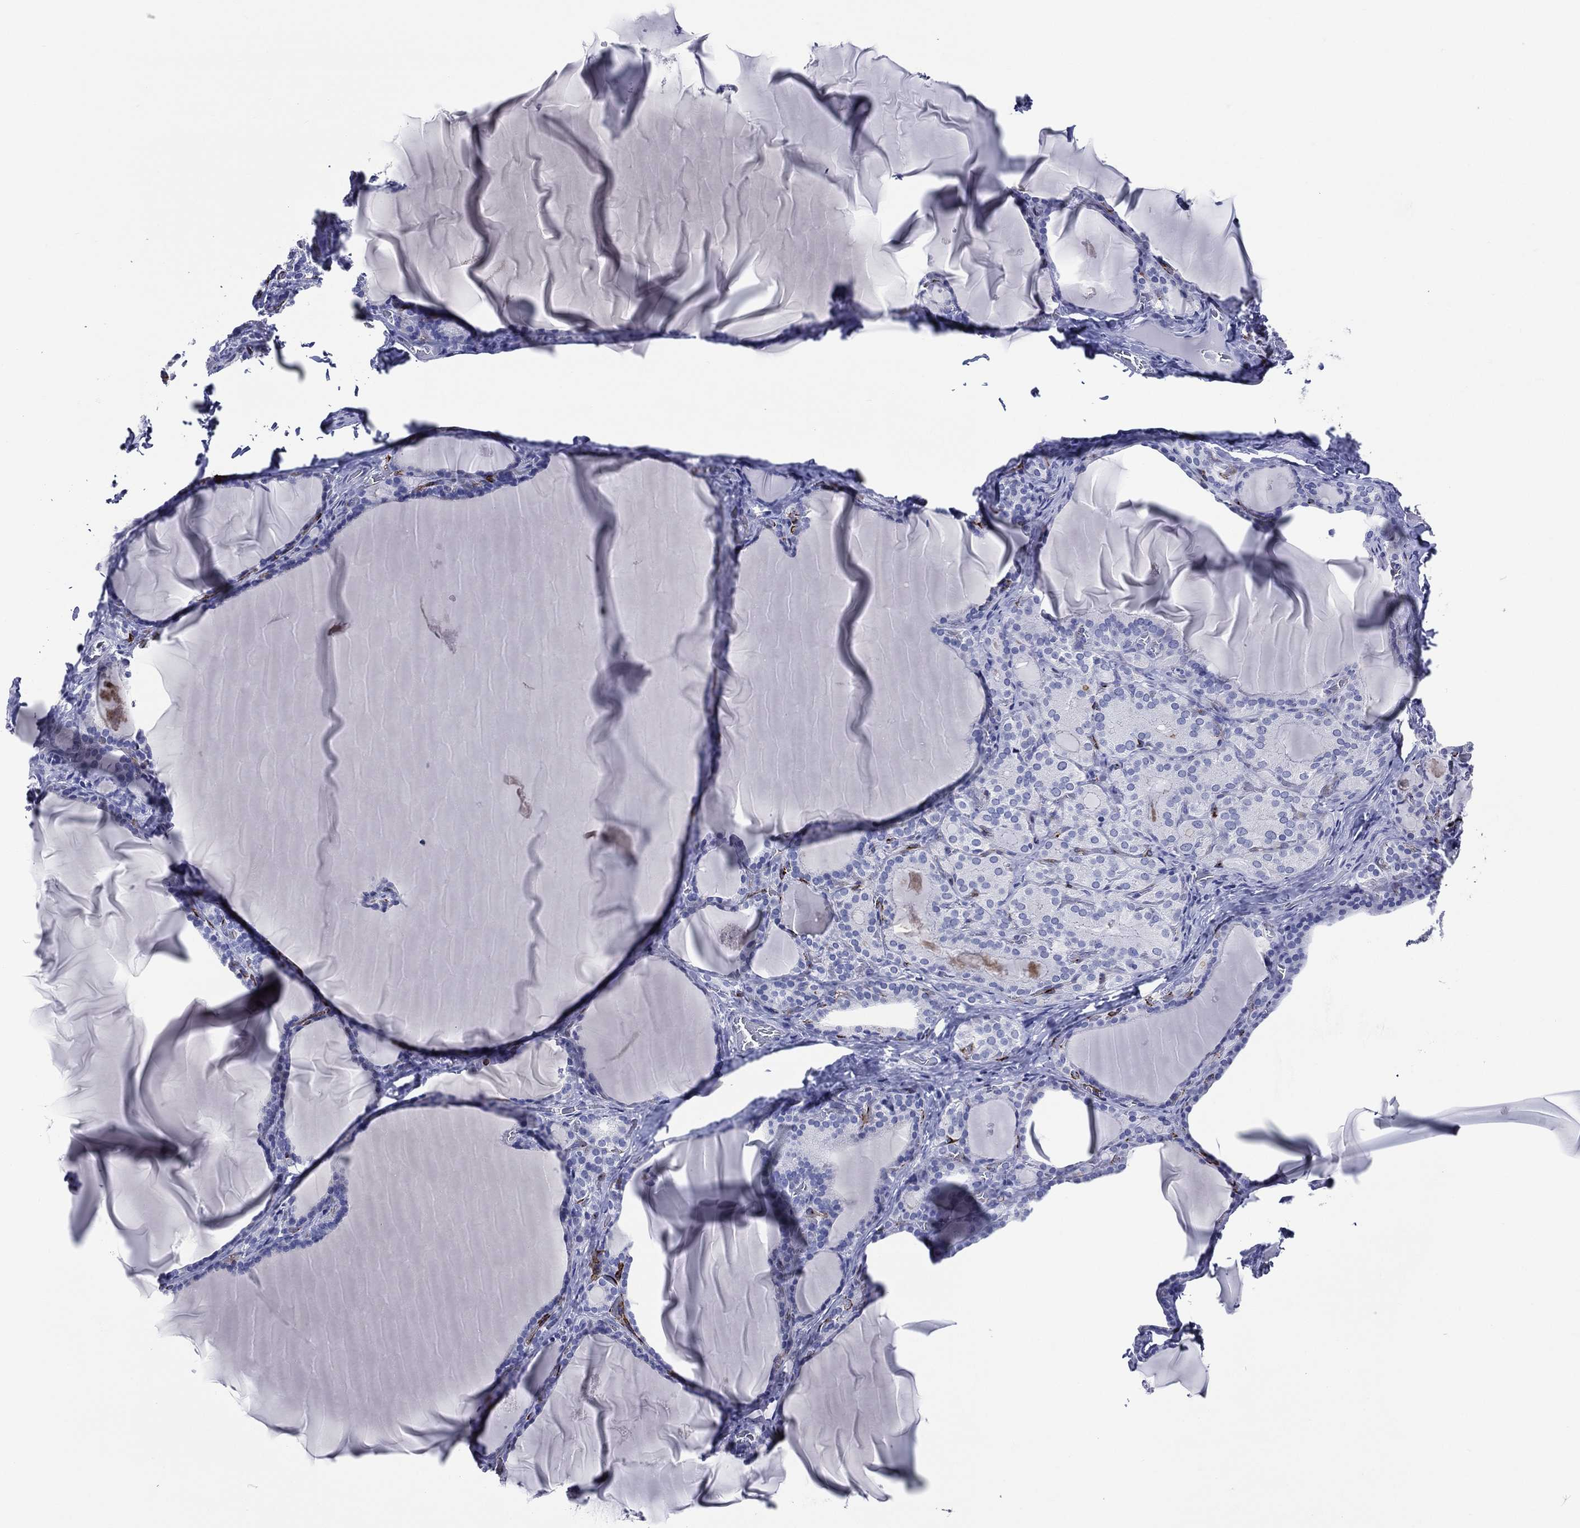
{"staining": {"intensity": "negative", "quantity": "none", "location": "none"}, "tissue": "thyroid gland", "cell_type": "Glandular cells", "image_type": "normal", "snomed": [{"axis": "morphology", "description": "Normal tissue, NOS"}, {"axis": "morphology", "description": "Hyperplasia, NOS"}, {"axis": "topography", "description": "Thyroid gland"}], "caption": "Immunohistochemistry (IHC) histopathology image of unremarkable thyroid gland stained for a protein (brown), which exhibits no positivity in glandular cells. (Brightfield microscopy of DAB immunohistochemistry (IHC) at high magnification).", "gene": "ACE2", "patient": {"sex": "female", "age": 27}}